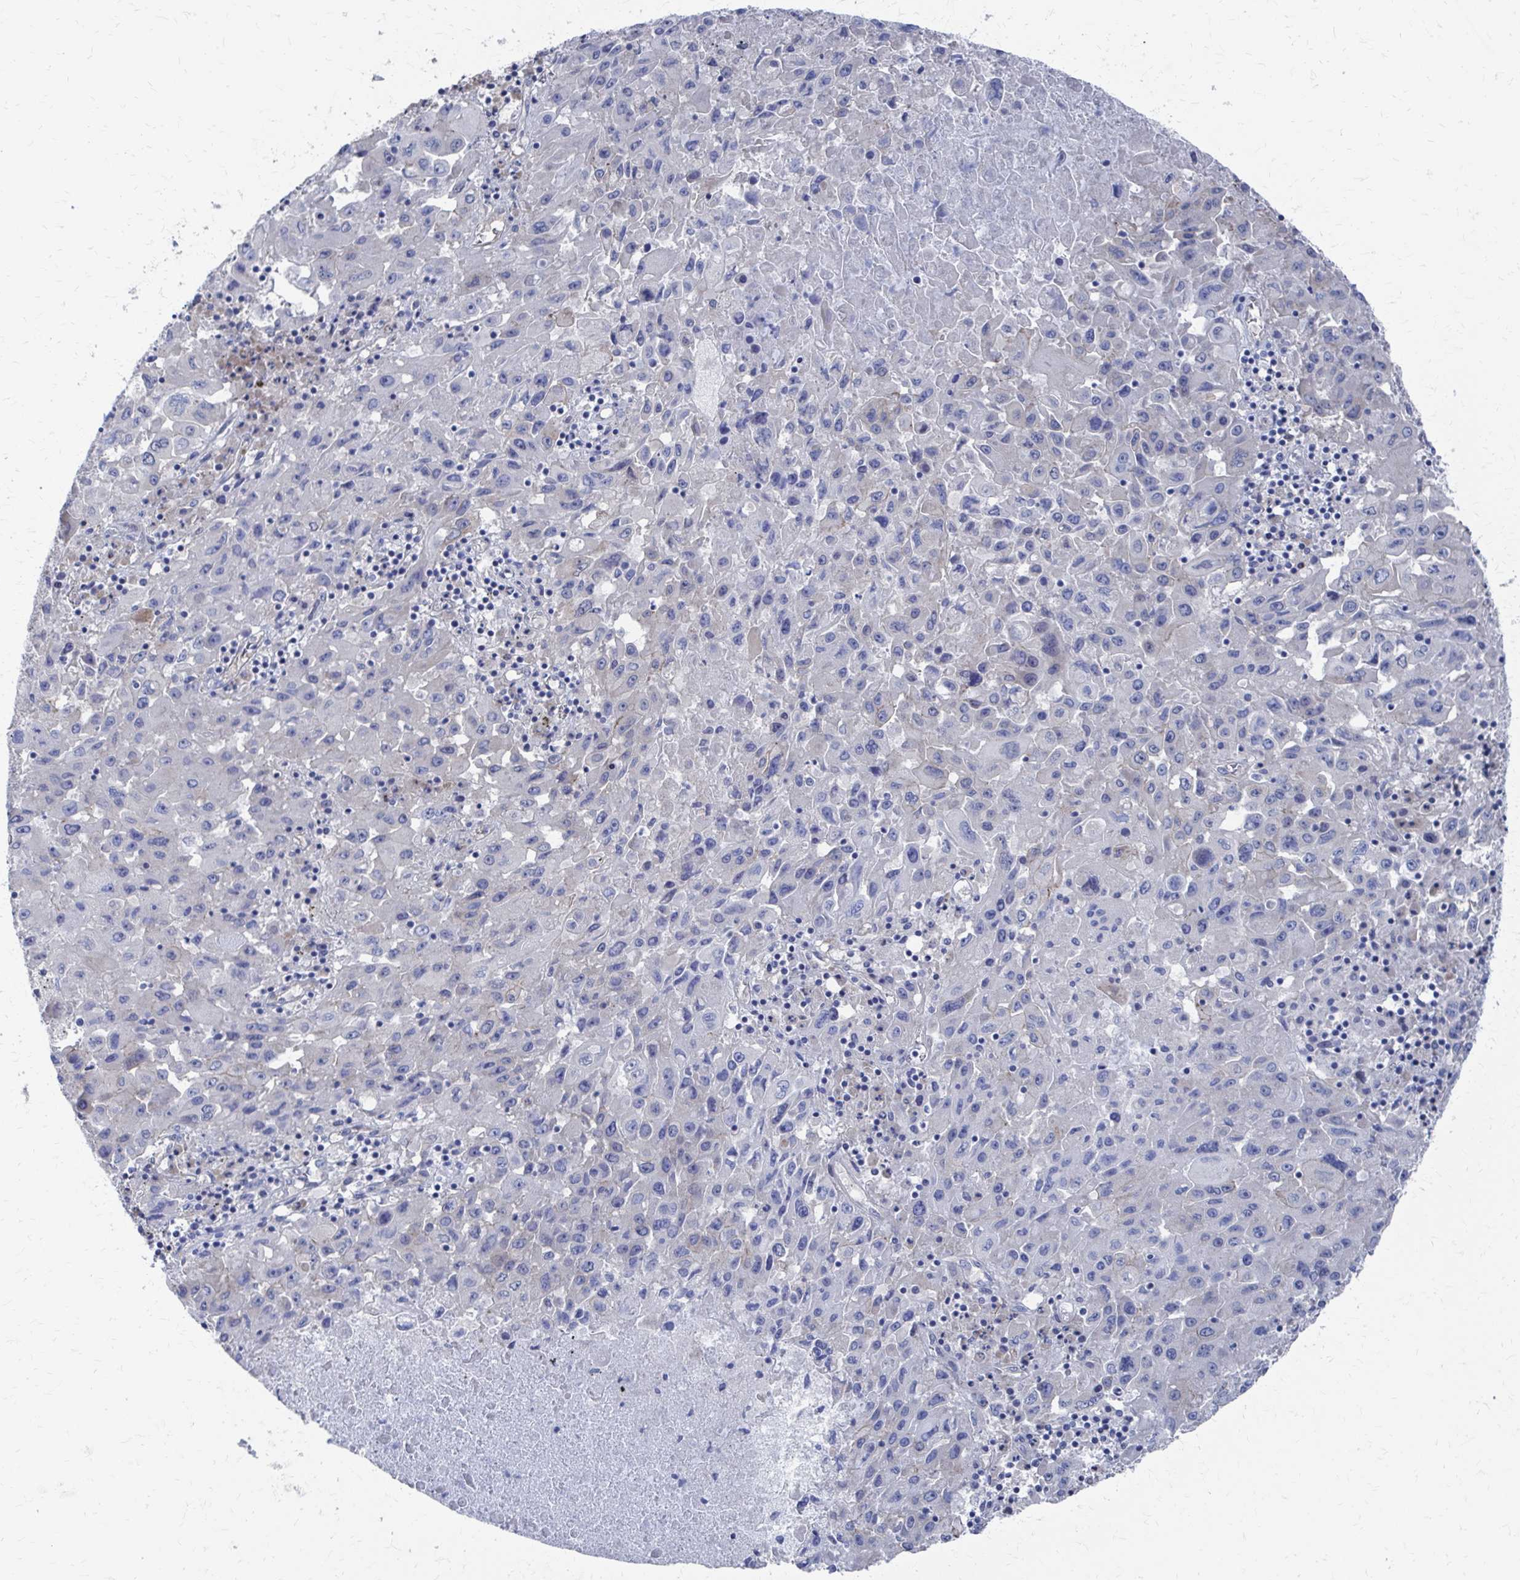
{"staining": {"intensity": "weak", "quantity": "<25%", "location": "cytoplasmic/membranous"}, "tissue": "lung cancer", "cell_type": "Tumor cells", "image_type": "cancer", "snomed": [{"axis": "morphology", "description": "Squamous cell carcinoma, NOS"}, {"axis": "topography", "description": "Lung"}], "caption": "High power microscopy photomicrograph of an IHC micrograph of lung cancer (squamous cell carcinoma), revealing no significant expression in tumor cells. Brightfield microscopy of IHC stained with DAB (brown) and hematoxylin (blue), captured at high magnification.", "gene": "PLEKHG7", "patient": {"sex": "male", "age": 63}}